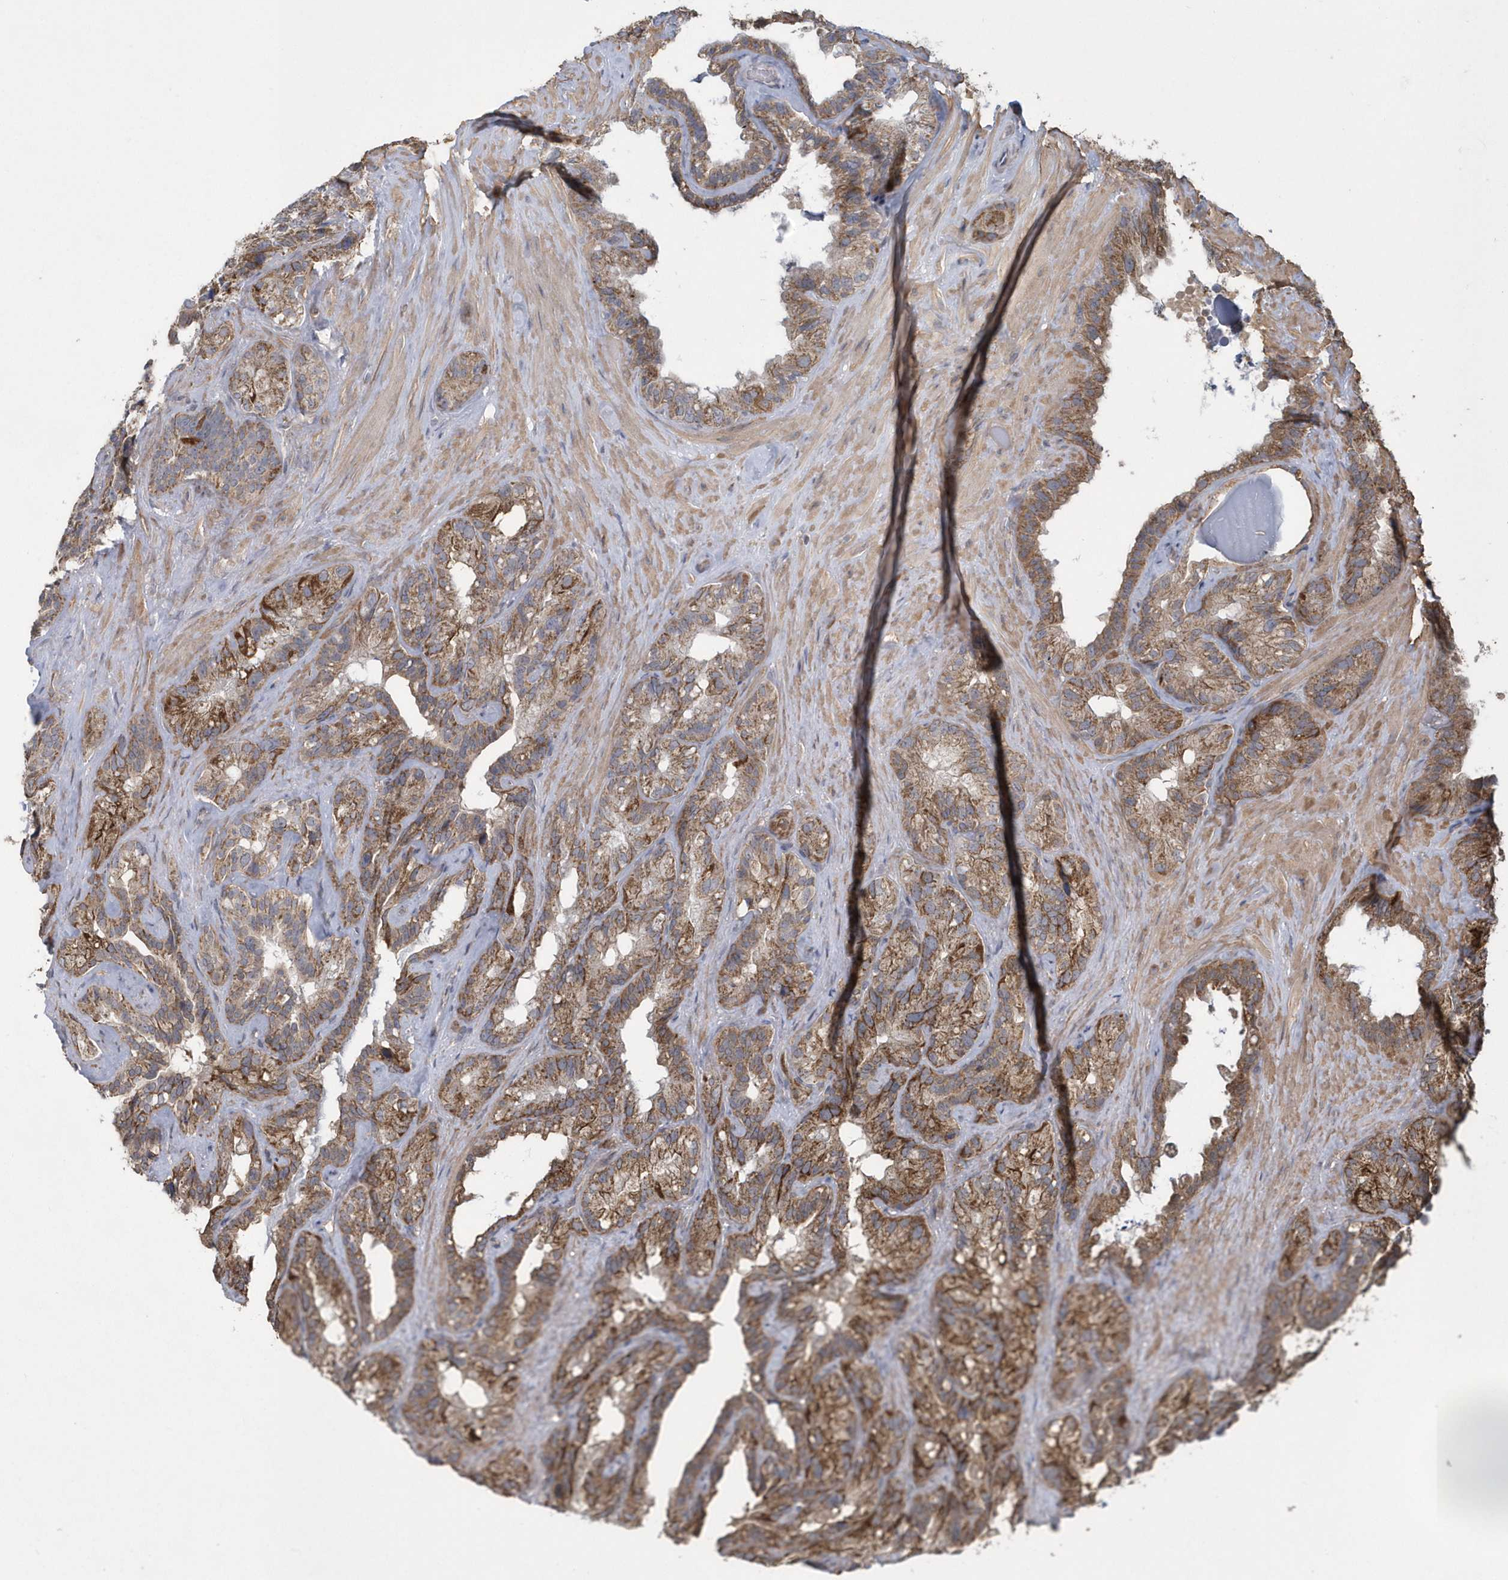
{"staining": {"intensity": "moderate", "quantity": ">75%", "location": "cytoplasmic/membranous"}, "tissue": "seminal vesicle", "cell_type": "Glandular cells", "image_type": "normal", "snomed": [{"axis": "morphology", "description": "Normal tissue, NOS"}, {"axis": "topography", "description": "Prostate"}, {"axis": "topography", "description": "Seminal veicle"}], "caption": "Seminal vesicle stained with immunohistochemistry (IHC) exhibits moderate cytoplasmic/membranous expression in approximately >75% of glandular cells. The staining was performed using DAB, with brown indicating positive protein expression. Nuclei are stained blue with hematoxylin.", "gene": "SLX9", "patient": {"sex": "male", "age": 68}}